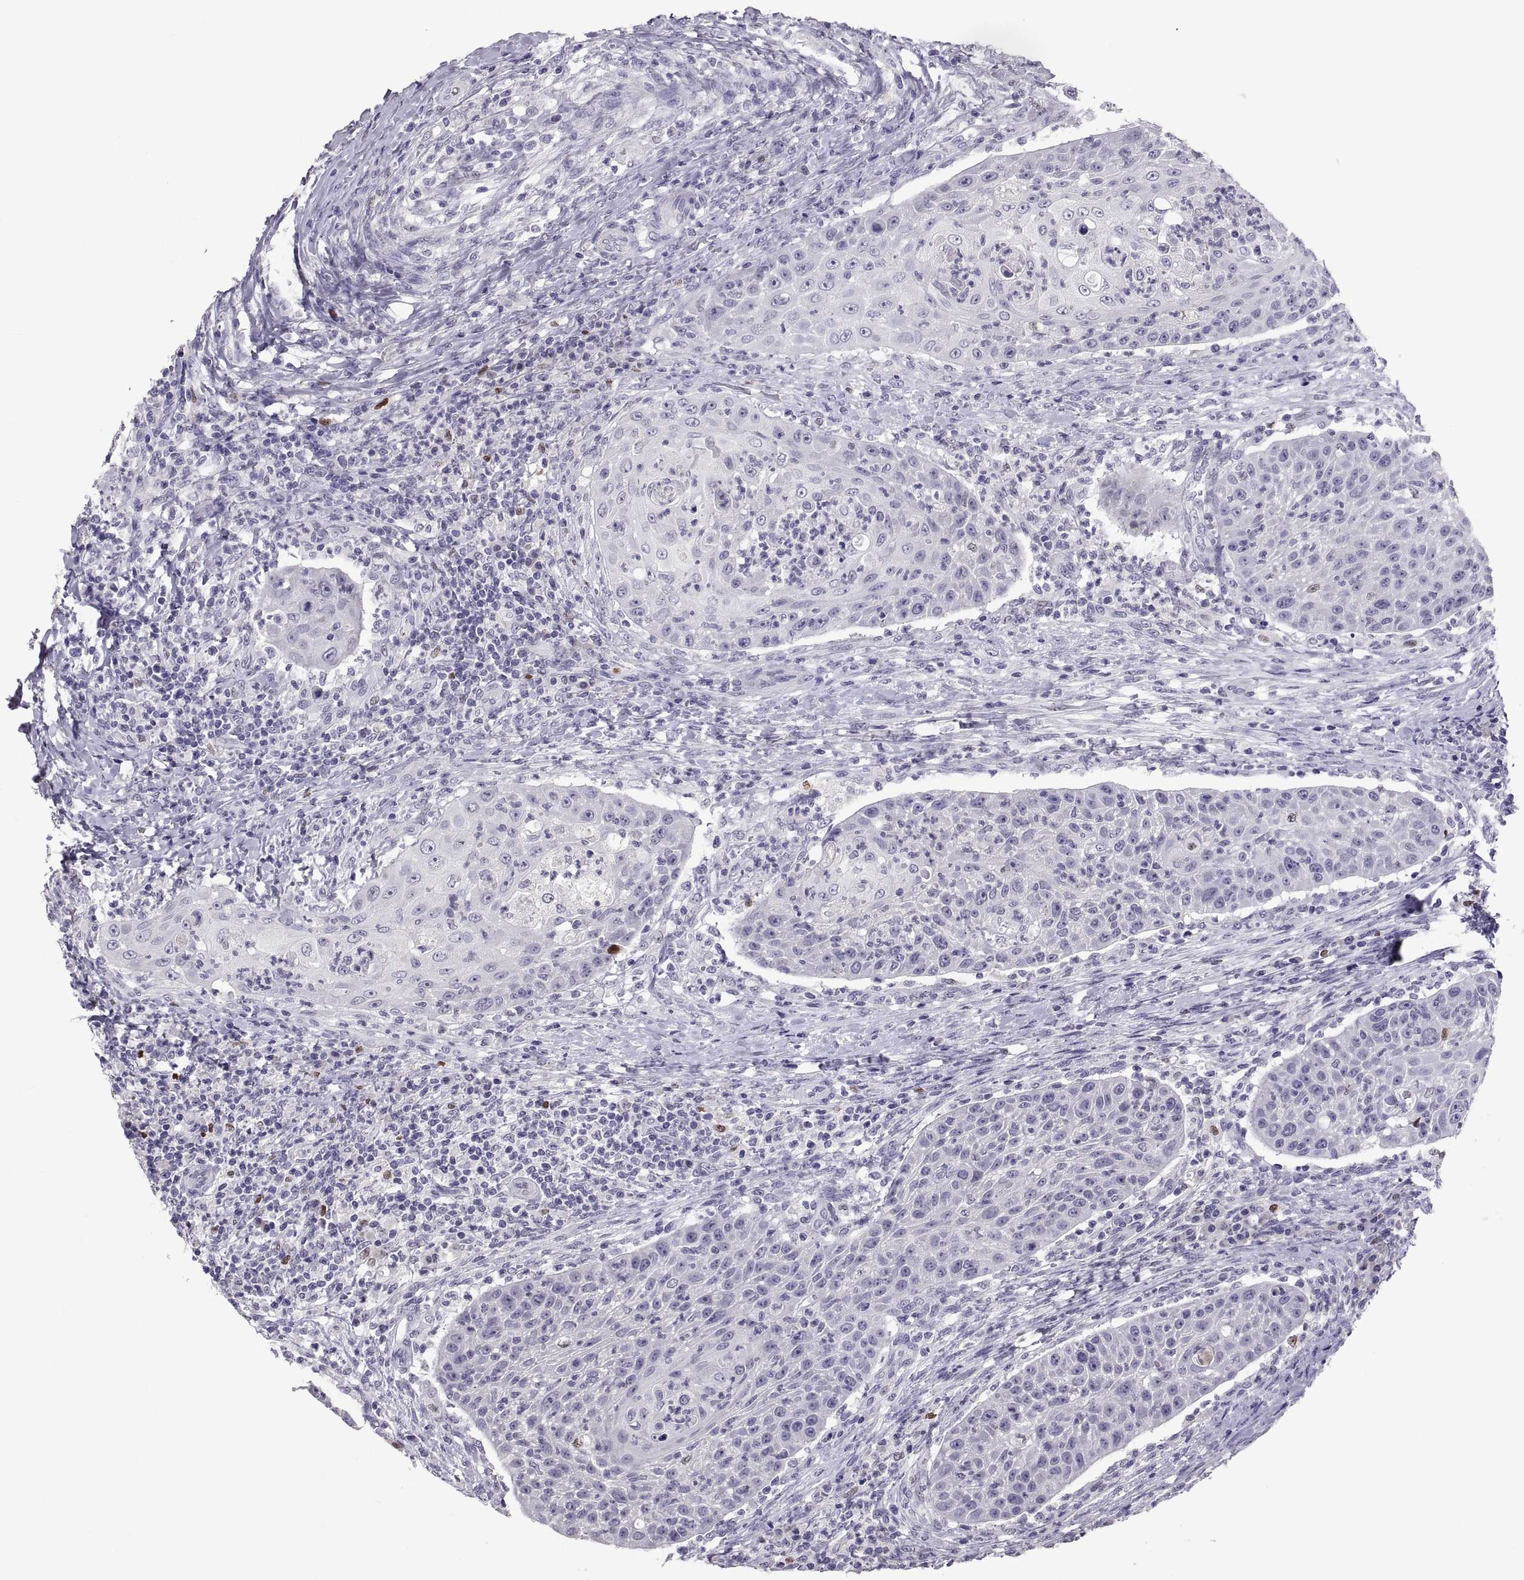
{"staining": {"intensity": "moderate", "quantity": "<25%", "location": "cytoplasmic/membranous"}, "tissue": "head and neck cancer", "cell_type": "Tumor cells", "image_type": "cancer", "snomed": [{"axis": "morphology", "description": "Squamous cell carcinoma, NOS"}, {"axis": "topography", "description": "Head-Neck"}], "caption": "This is an image of immunohistochemistry (IHC) staining of head and neck cancer (squamous cell carcinoma), which shows moderate expression in the cytoplasmic/membranous of tumor cells.", "gene": "SOX21", "patient": {"sex": "male", "age": 69}}